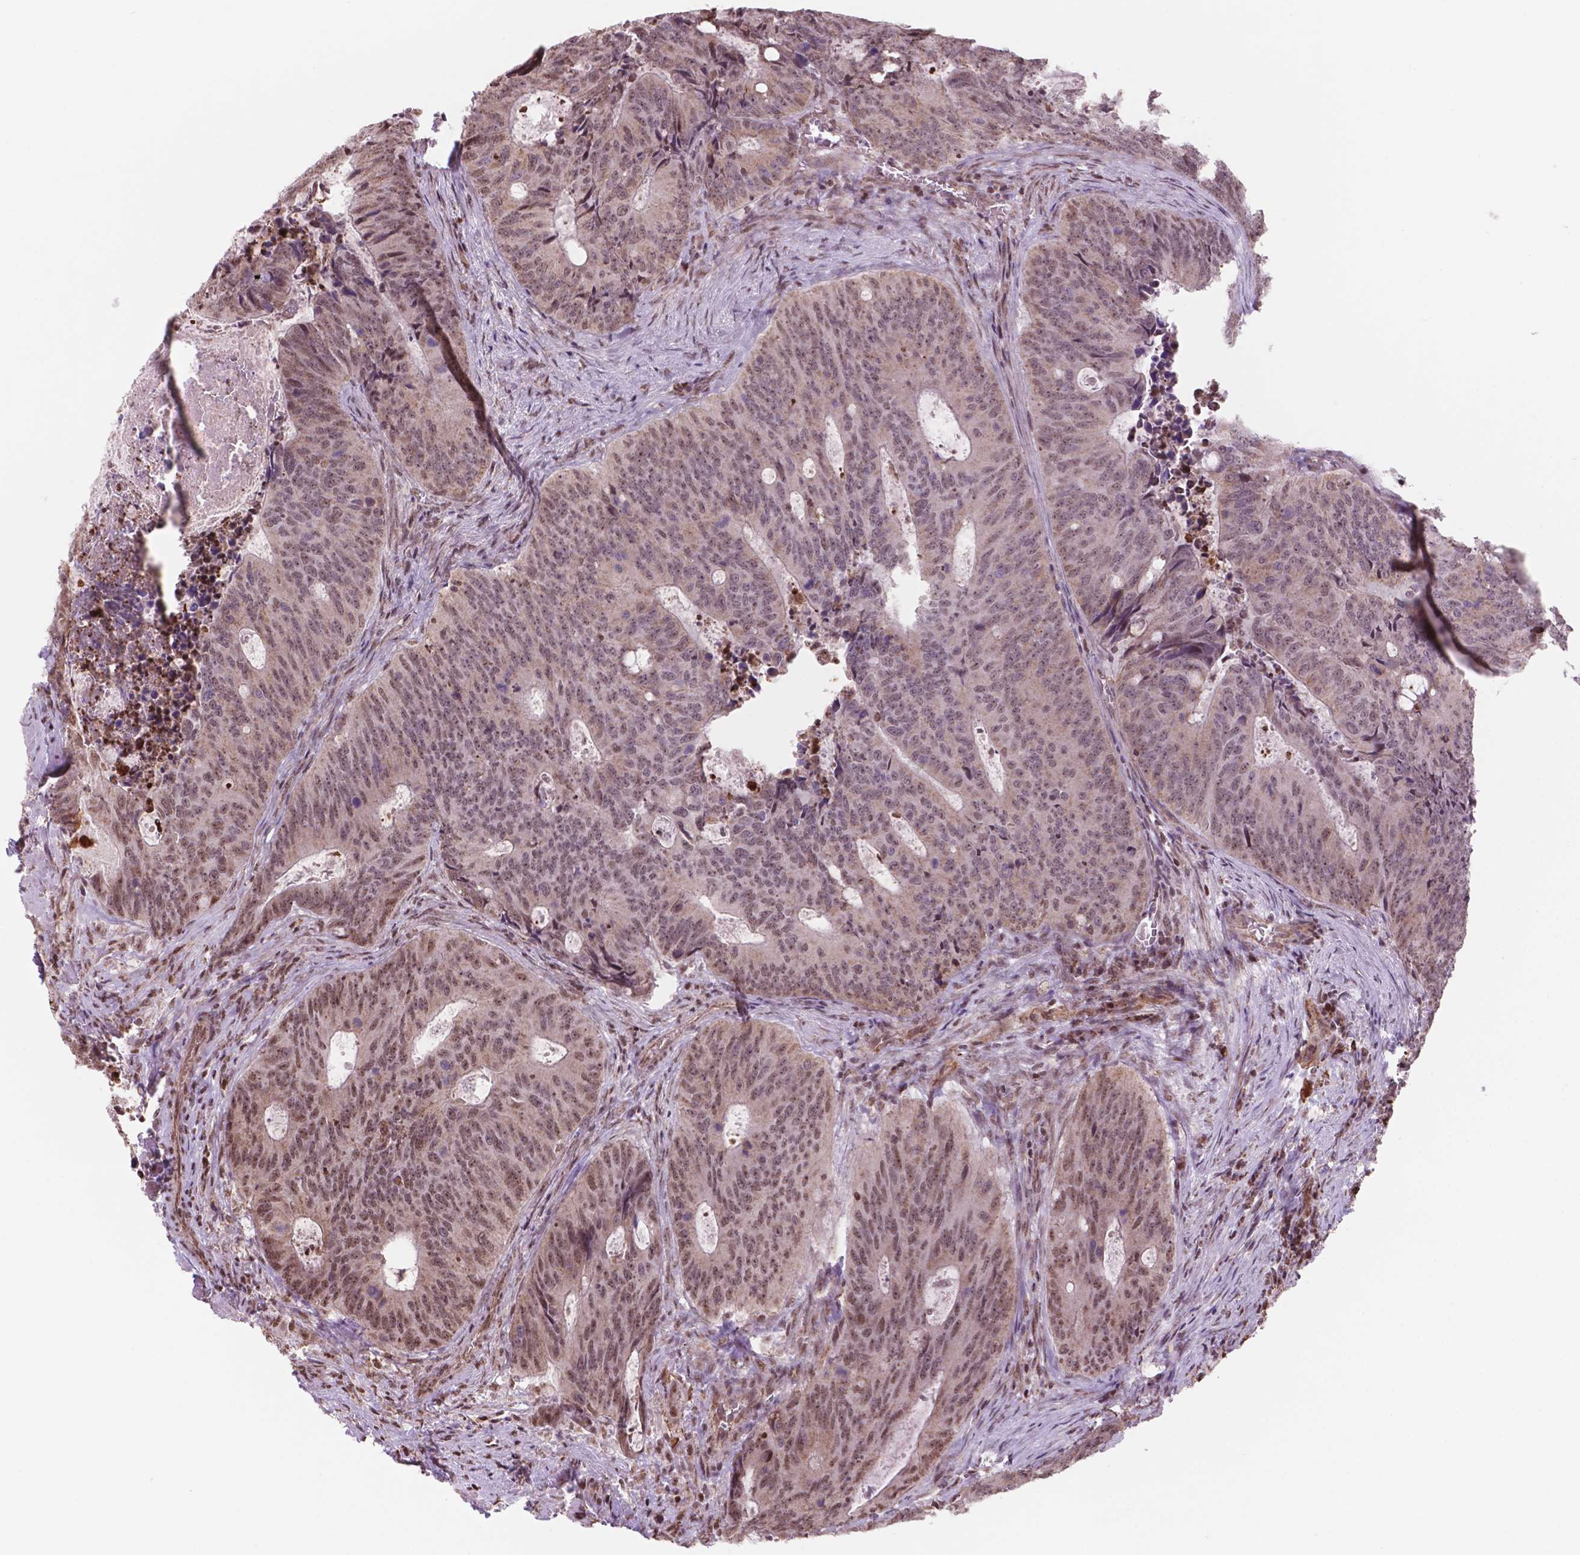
{"staining": {"intensity": "moderate", "quantity": ">75%", "location": "cytoplasmic/membranous,nuclear"}, "tissue": "colorectal cancer", "cell_type": "Tumor cells", "image_type": "cancer", "snomed": [{"axis": "morphology", "description": "Adenocarcinoma, NOS"}, {"axis": "topography", "description": "Colon"}], "caption": "Immunohistochemistry (DAB (3,3'-diaminobenzidine)) staining of colorectal adenocarcinoma displays moderate cytoplasmic/membranous and nuclear protein staining in approximately >75% of tumor cells.", "gene": "NDUFA10", "patient": {"sex": "male", "age": 67}}